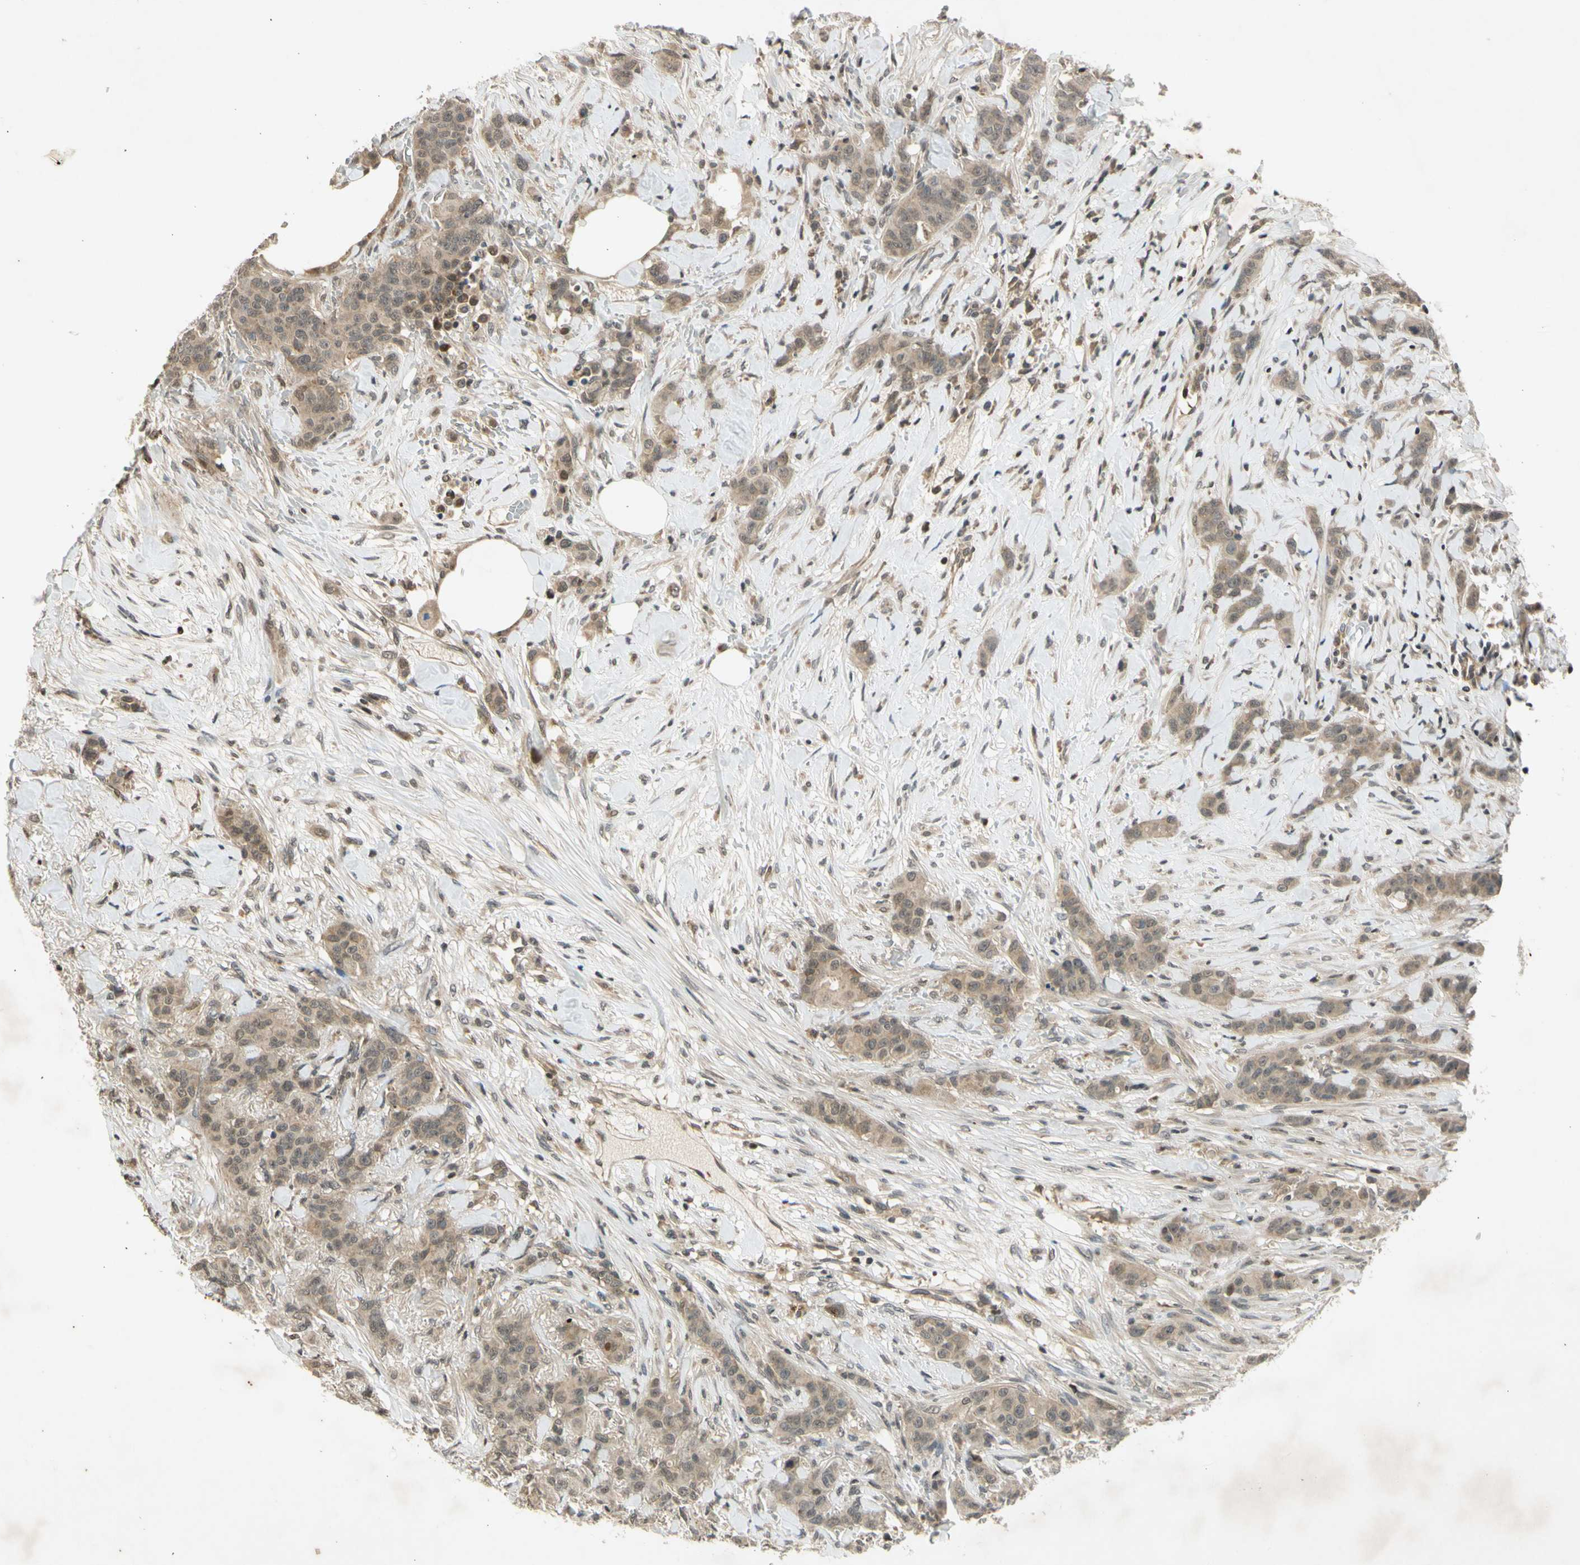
{"staining": {"intensity": "moderate", "quantity": ">75%", "location": "cytoplasmic/membranous"}, "tissue": "breast cancer", "cell_type": "Tumor cells", "image_type": "cancer", "snomed": [{"axis": "morphology", "description": "Duct carcinoma"}, {"axis": "topography", "description": "Breast"}], "caption": "DAB (3,3'-diaminobenzidine) immunohistochemical staining of intraductal carcinoma (breast) shows moderate cytoplasmic/membranous protein positivity in about >75% of tumor cells.", "gene": "EFNB2", "patient": {"sex": "female", "age": 40}}